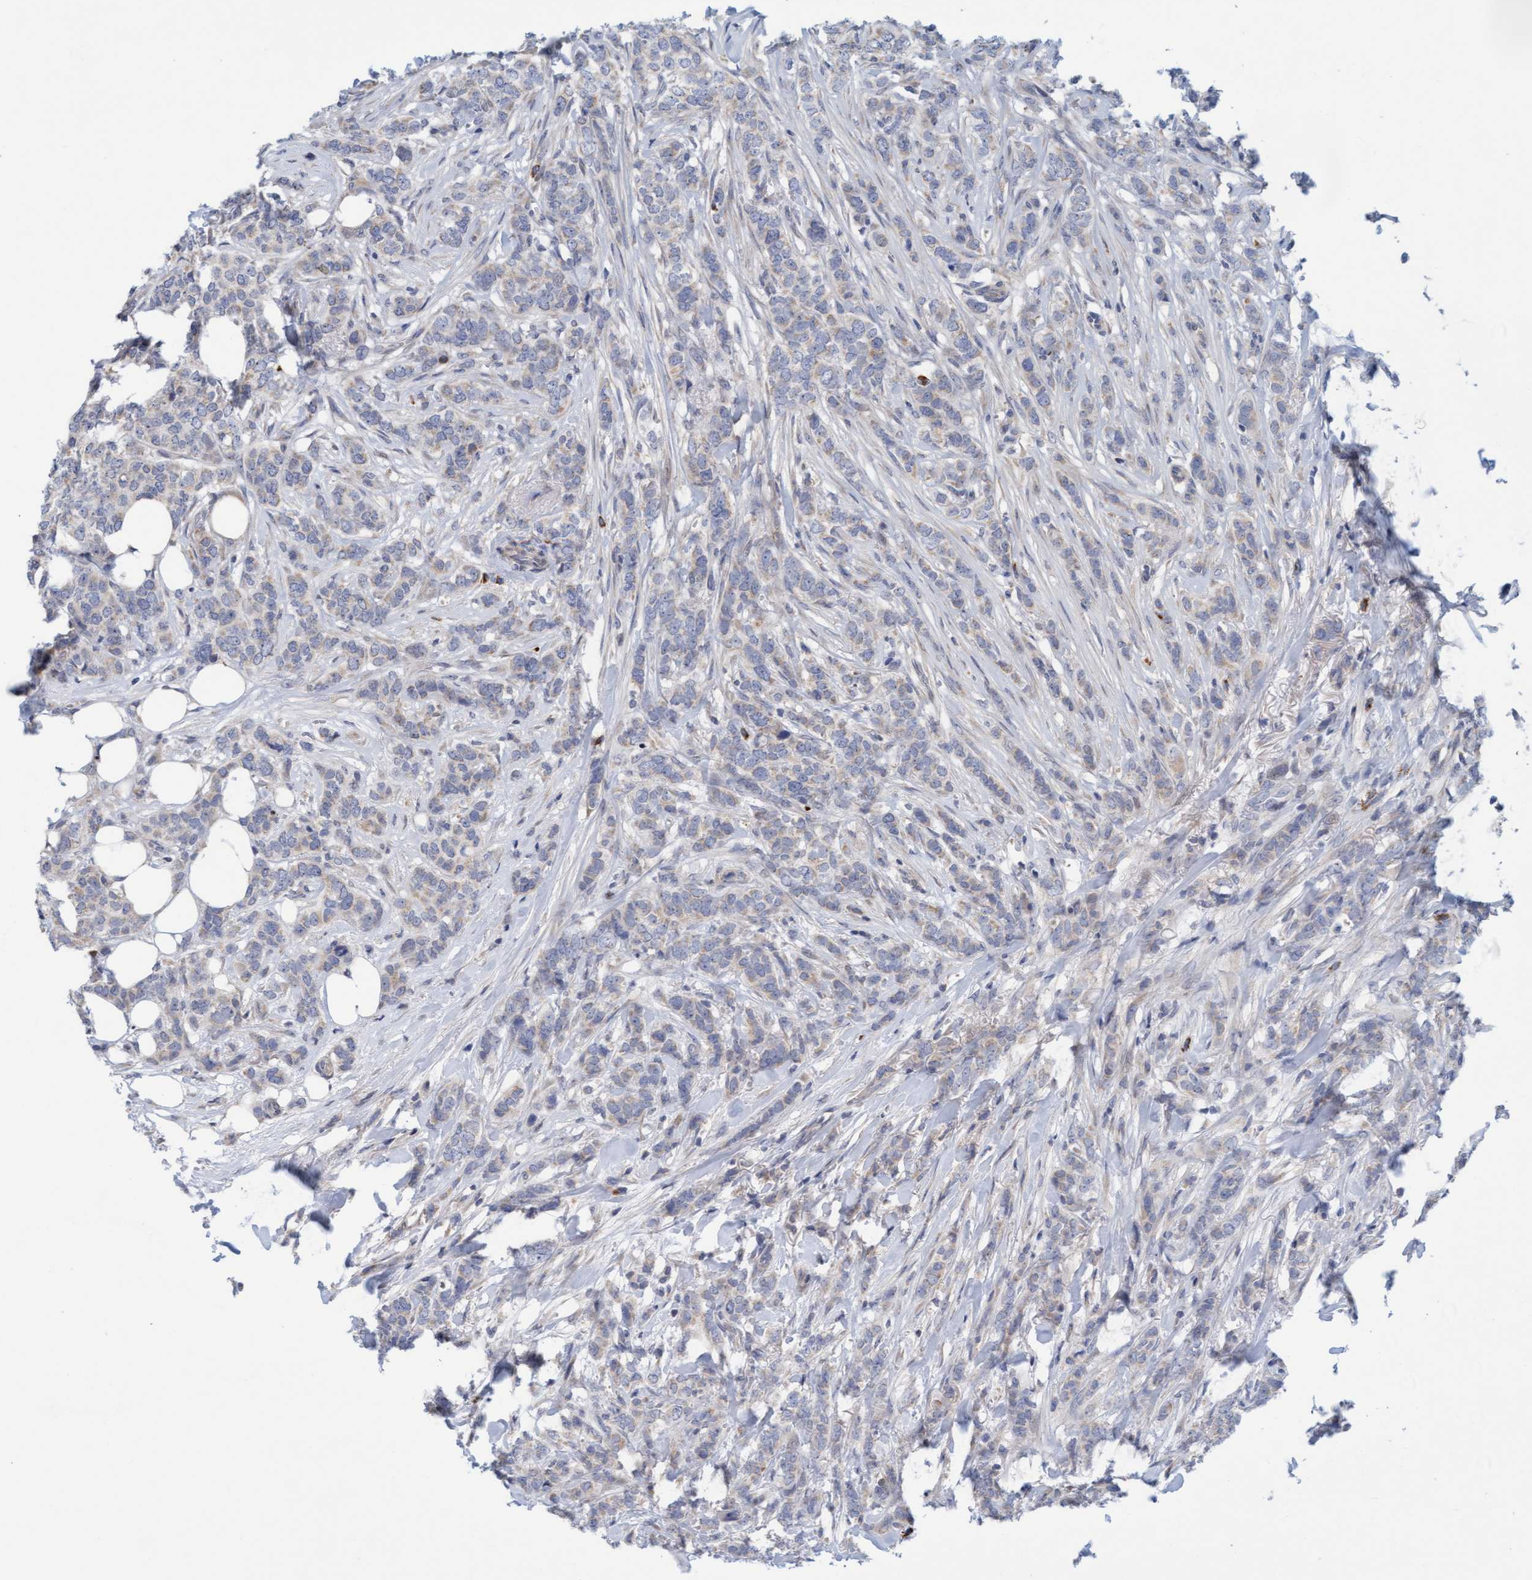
{"staining": {"intensity": "negative", "quantity": "none", "location": "none"}, "tissue": "breast cancer", "cell_type": "Tumor cells", "image_type": "cancer", "snomed": [{"axis": "morphology", "description": "Lobular carcinoma"}, {"axis": "topography", "description": "Skin"}, {"axis": "topography", "description": "Breast"}], "caption": "Image shows no protein staining in tumor cells of breast lobular carcinoma tissue.", "gene": "ZC3H3", "patient": {"sex": "female", "age": 46}}